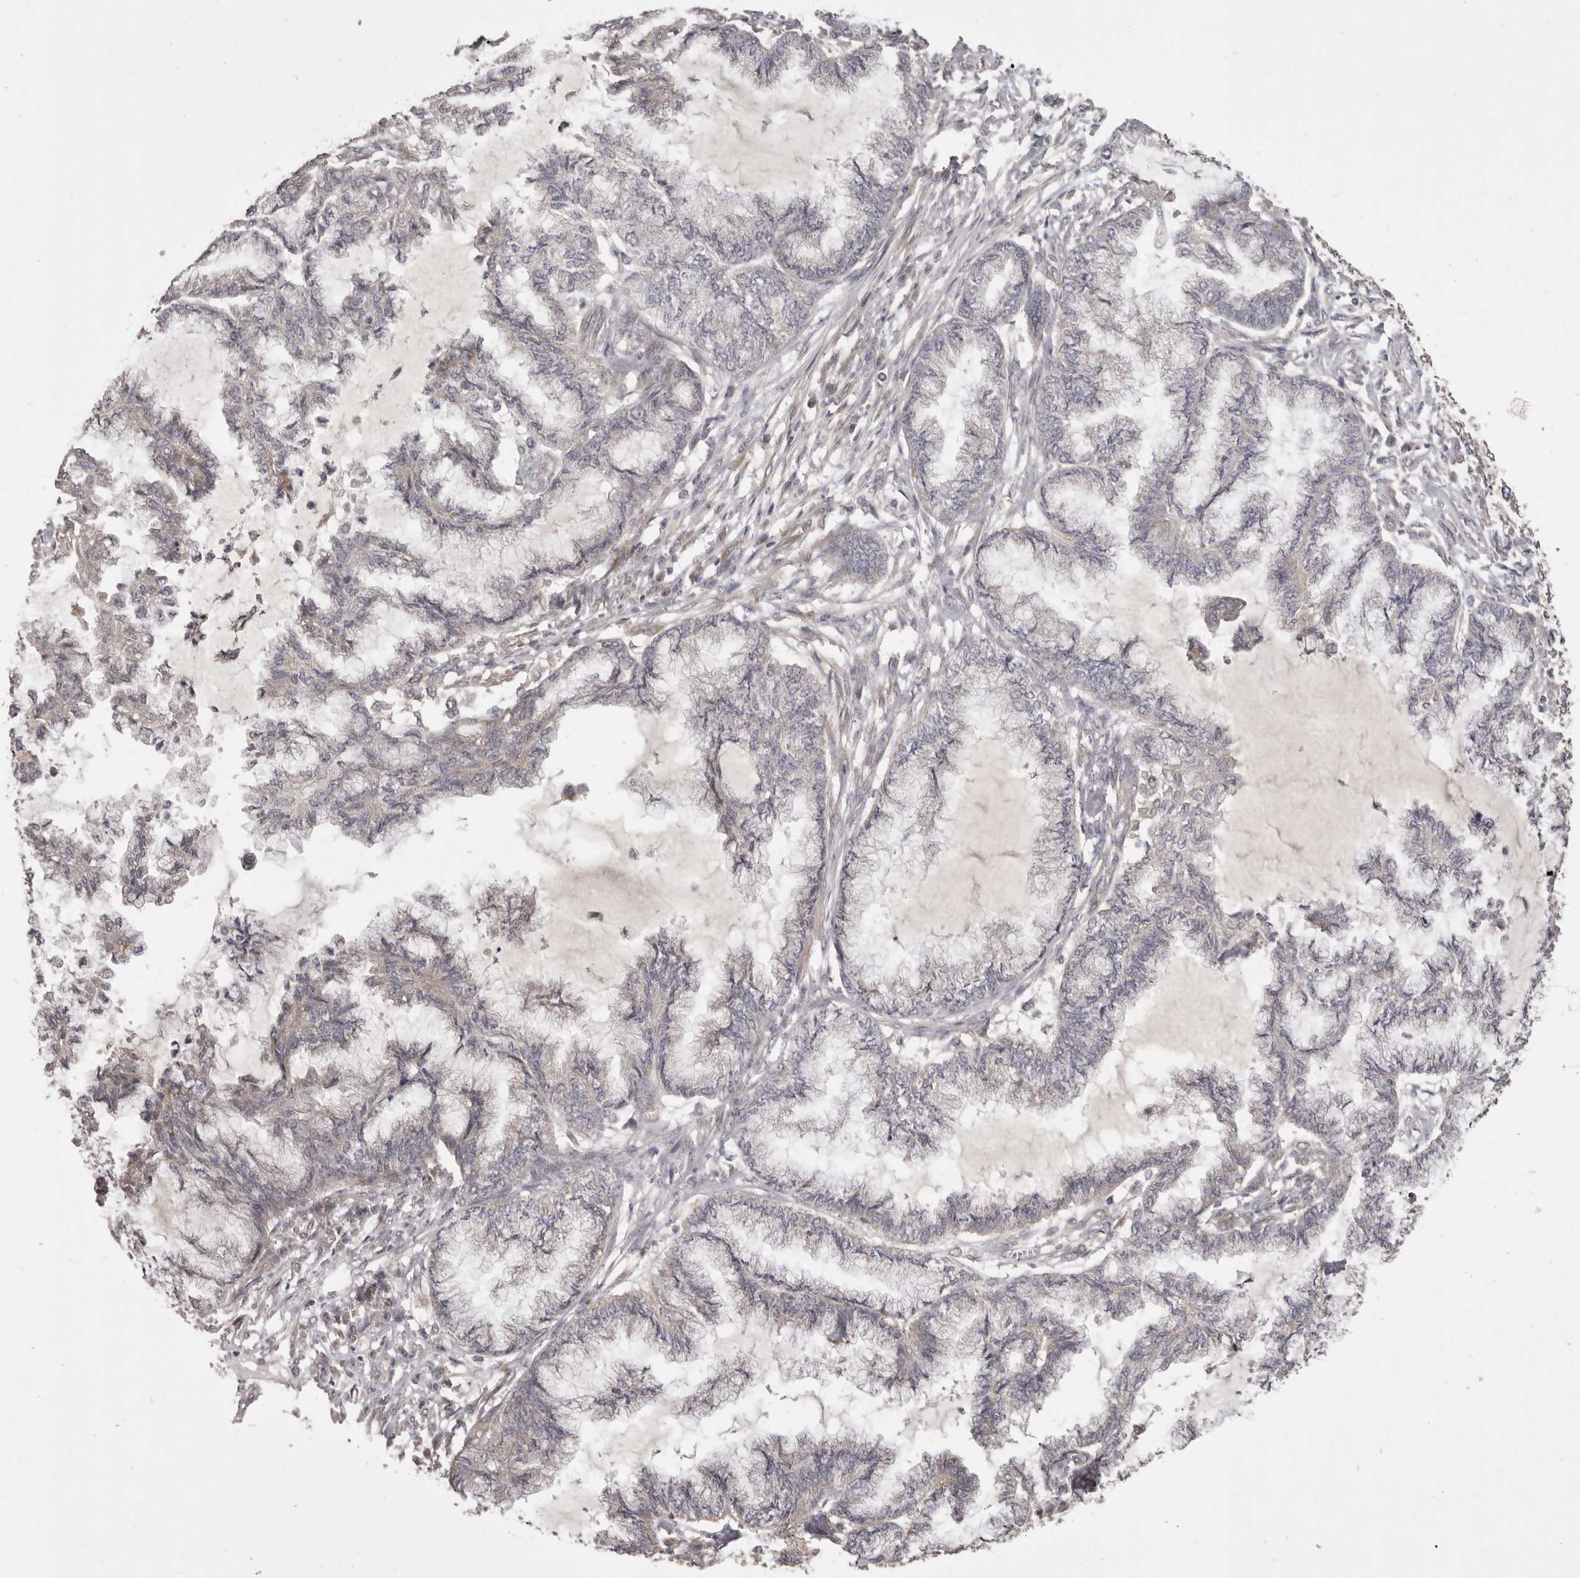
{"staining": {"intensity": "negative", "quantity": "none", "location": "none"}, "tissue": "endometrial cancer", "cell_type": "Tumor cells", "image_type": "cancer", "snomed": [{"axis": "morphology", "description": "Adenocarcinoma, NOS"}, {"axis": "topography", "description": "Endometrium"}], "caption": "High power microscopy micrograph of an immunohistochemistry (IHC) micrograph of adenocarcinoma (endometrial), revealing no significant expression in tumor cells. (Immunohistochemistry (ihc), brightfield microscopy, high magnification).", "gene": "HRH1", "patient": {"sex": "female", "age": 86}}